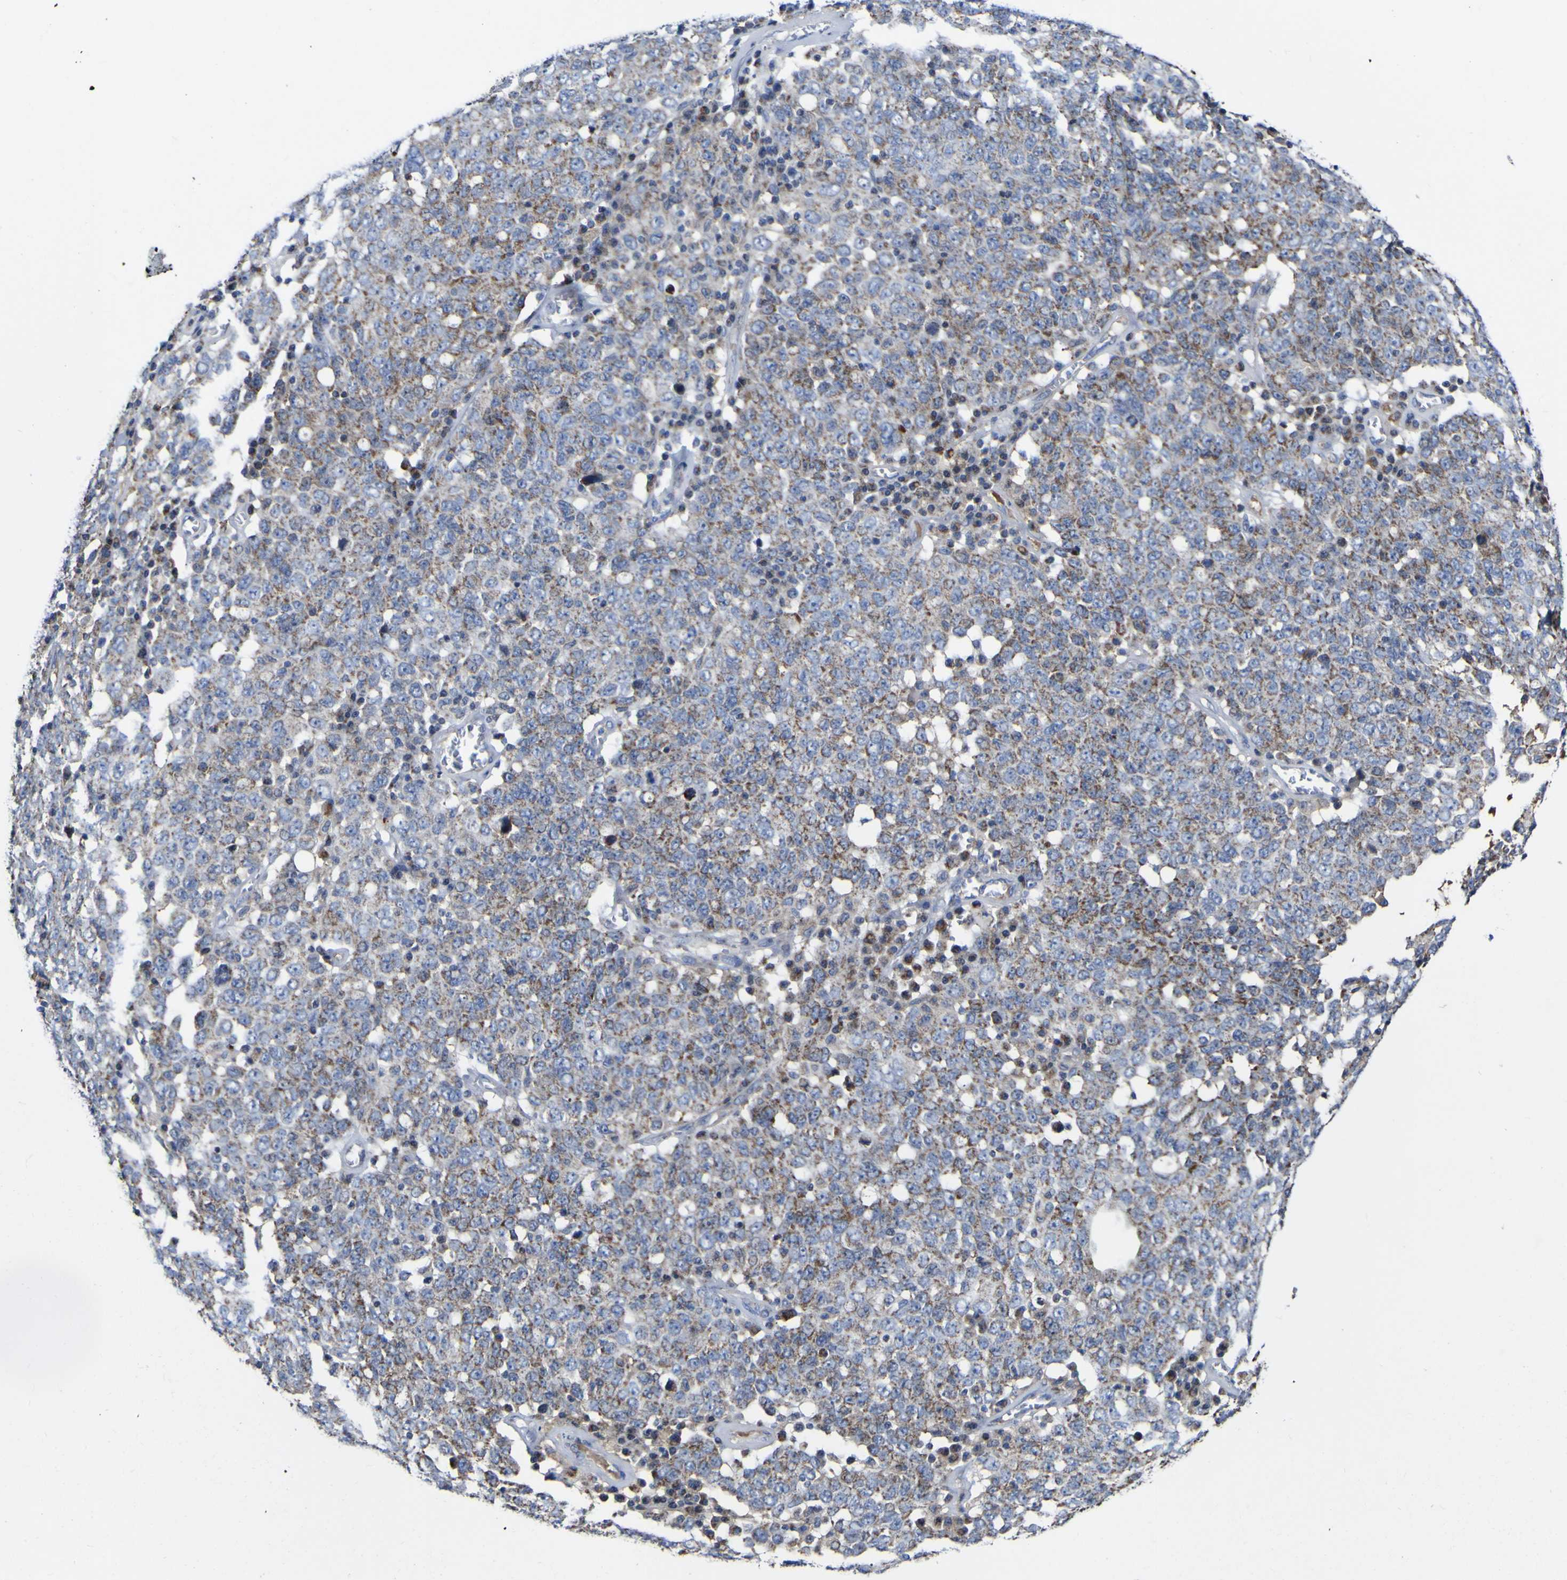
{"staining": {"intensity": "moderate", "quantity": "25%-75%", "location": "cytoplasmic/membranous"}, "tissue": "ovarian cancer", "cell_type": "Tumor cells", "image_type": "cancer", "snomed": [{"axis": "morphology", "description": "Carcinoma, endometroid"}, {"axis": "topography", "description": "Ovary"}], "caption": "Endometroid carcinoma (ovarian) was stained to show a protein in brown. There is medium levels of moderate cytoplasmic/membranous expression in about 25%-75% of tumor cells.", "gene": "CCDC90B", "patient": {"sex": "female", "age": 62}}